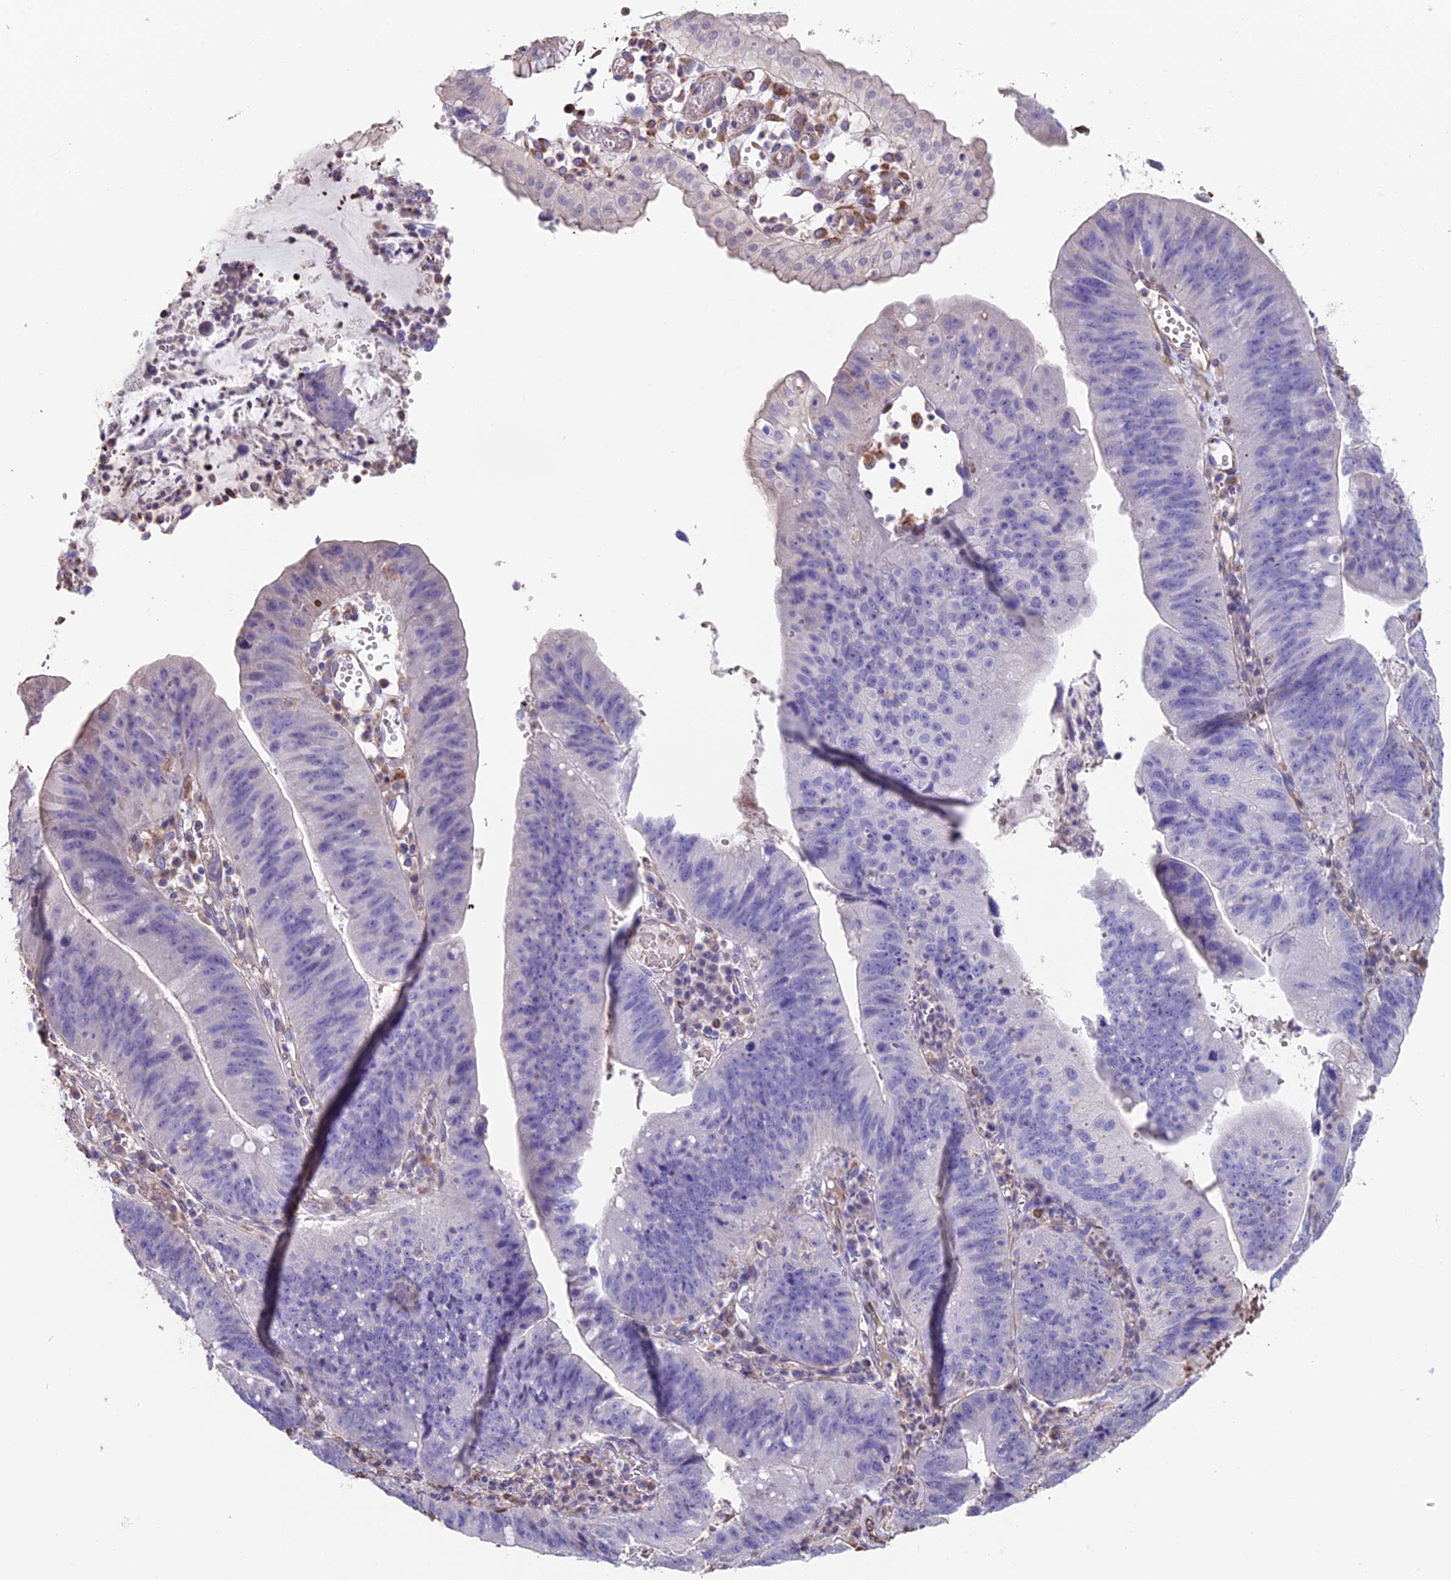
{"staining": {"intensity": "negative", "quantity": "none", "location": "none"}, "tissue": "stomach cancer", "cell_type": "Tumor cells", "image_type": "cancer", "snomed": [{"axis": "morphology", "description": "Adenocarcinoma, NOS"}, {"axis": "topography", "description": "Stomach"}], "caption": "Protein analysis of stomach adenocarcinoma reveals no significant positivity in tumor cells.", "gene": "SEH1L", "patient": {"sex": "male", "age": 59}}